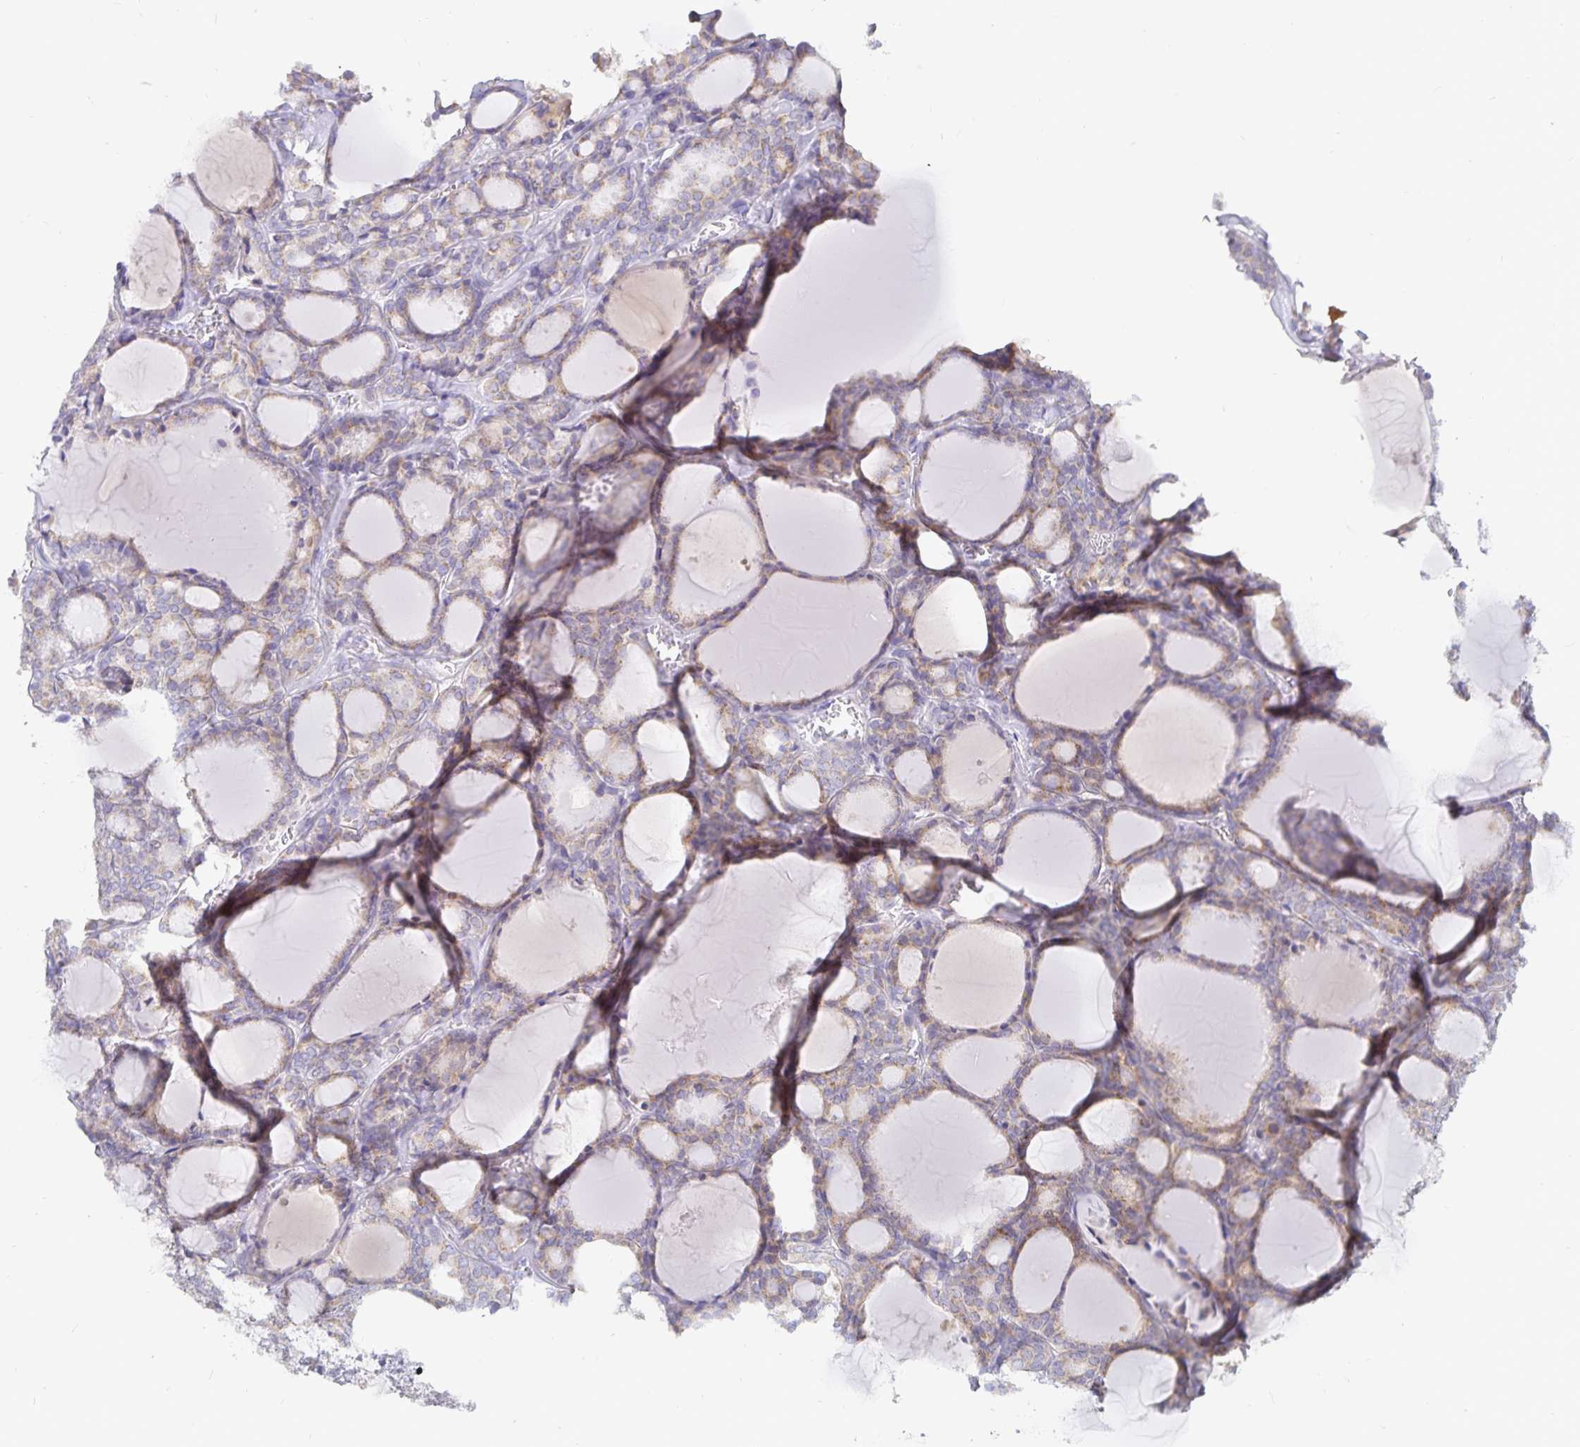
{"staining": {"intensity": "weak", "quantity": "25%-75%", "location": "cytoplasmic/membranous"}, "tissue": "thyroid cancer", "cell_type": "Tumor cells", "image_type": "cancer", "snomed": [{"axis": "morphology", "description": "Follicular adenoma carcinoma, NOS"}, {"axis": "topography", "description": "Thyroid gland"}], "caption": "IHC of human thyroid cancer (follicular adenoma carcinoma) exhibits low levels of weak cytoplasmic/membranous positivity in about 25%-75% of tumor cells.", "gene": "PKHD1", "patient": {"sex": "male", "age": 74}}